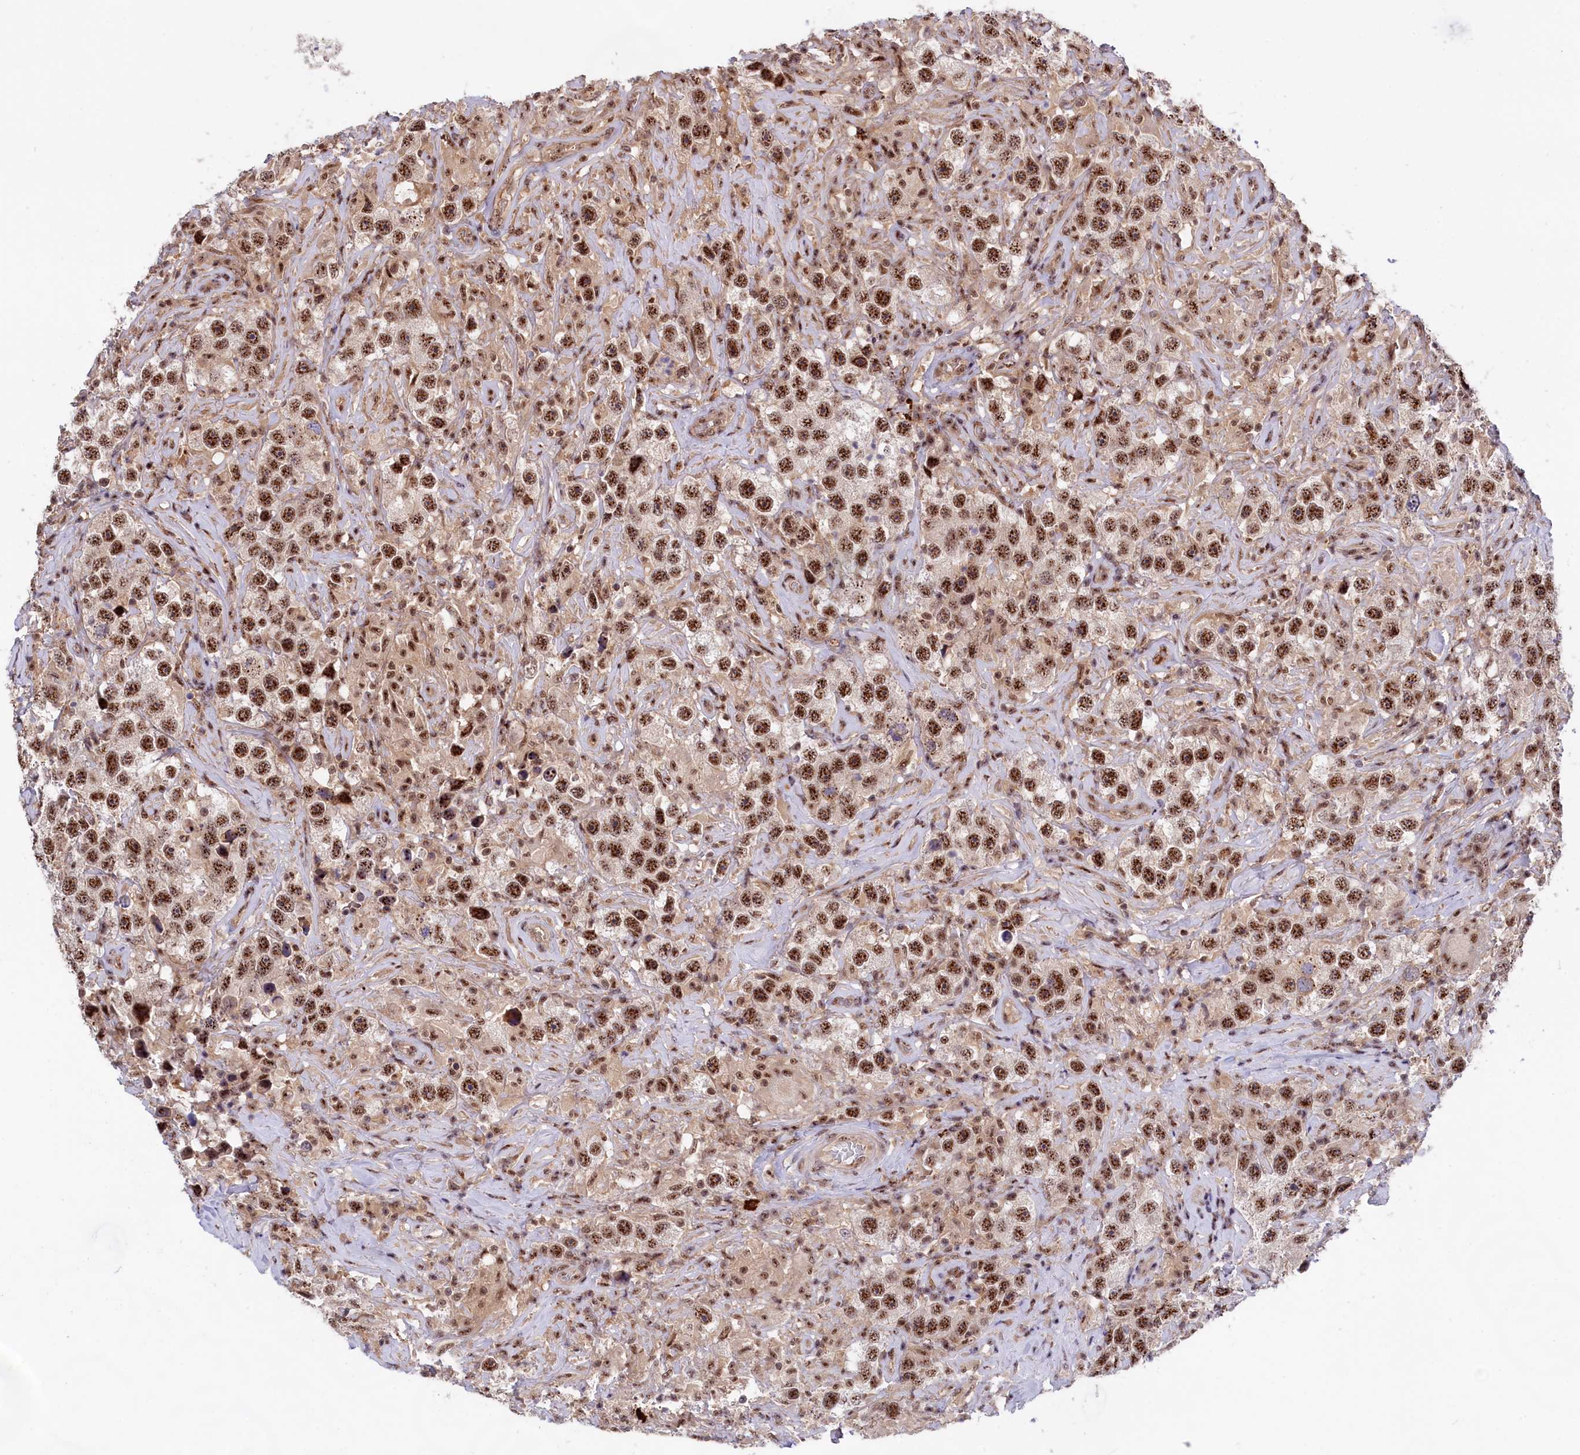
{"staining": {"intensity": "strong", "quantity": ">75%", "location": "nuclear"}, "tissue": "testis cancer", "cell_type": "Tumor cells", "image_type": "cancer", "snomed": [{"axis": "morphology", "description": "Seminoma, NOS"}, {"axis": "topography", "description": "Testis"}], "caption": "Immunohistochemical staining of testis cancer reveals strong nuclear protein expression in approximately >75% of tumor cells.", "gene": "TAB1", "patient": {"sex": "male", "age": 49}}